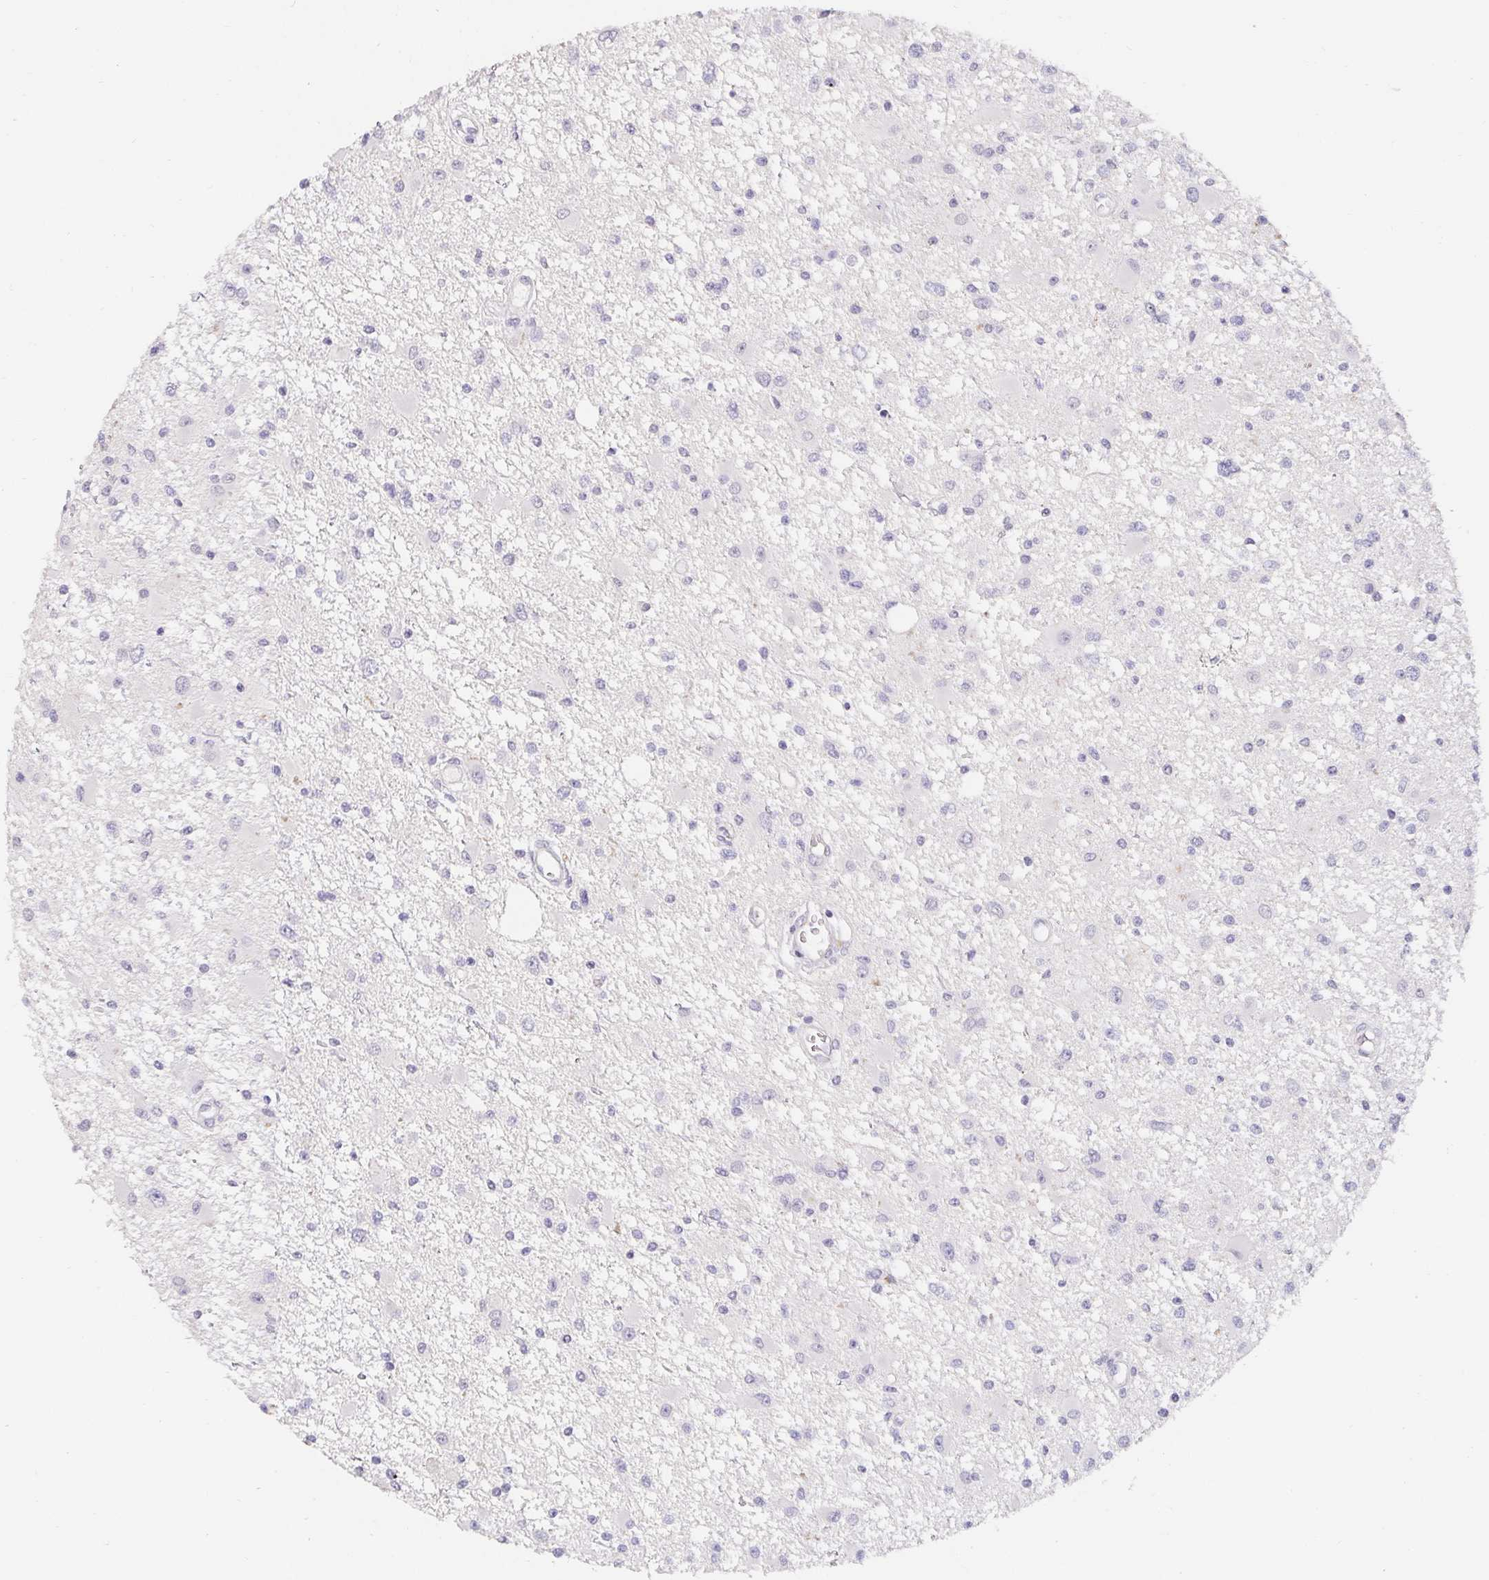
{"staining": {"intensity": "negative", "quantity": "none", "location": "none"}, "tissue": "glioma", "cell_type": "Tumor cells", "image_type": "cancer", "snomed": [{"axis": "morphology", "description": "Glioma, malignant, High grade"}, {"axis": "topography", "description": "Brain"}], "caption": "An IHC image of glioma is shown. There is no staining in tumor cells of glioma.", "gene": "PDX1", "patient": {"sex": "male", "age": 54}}